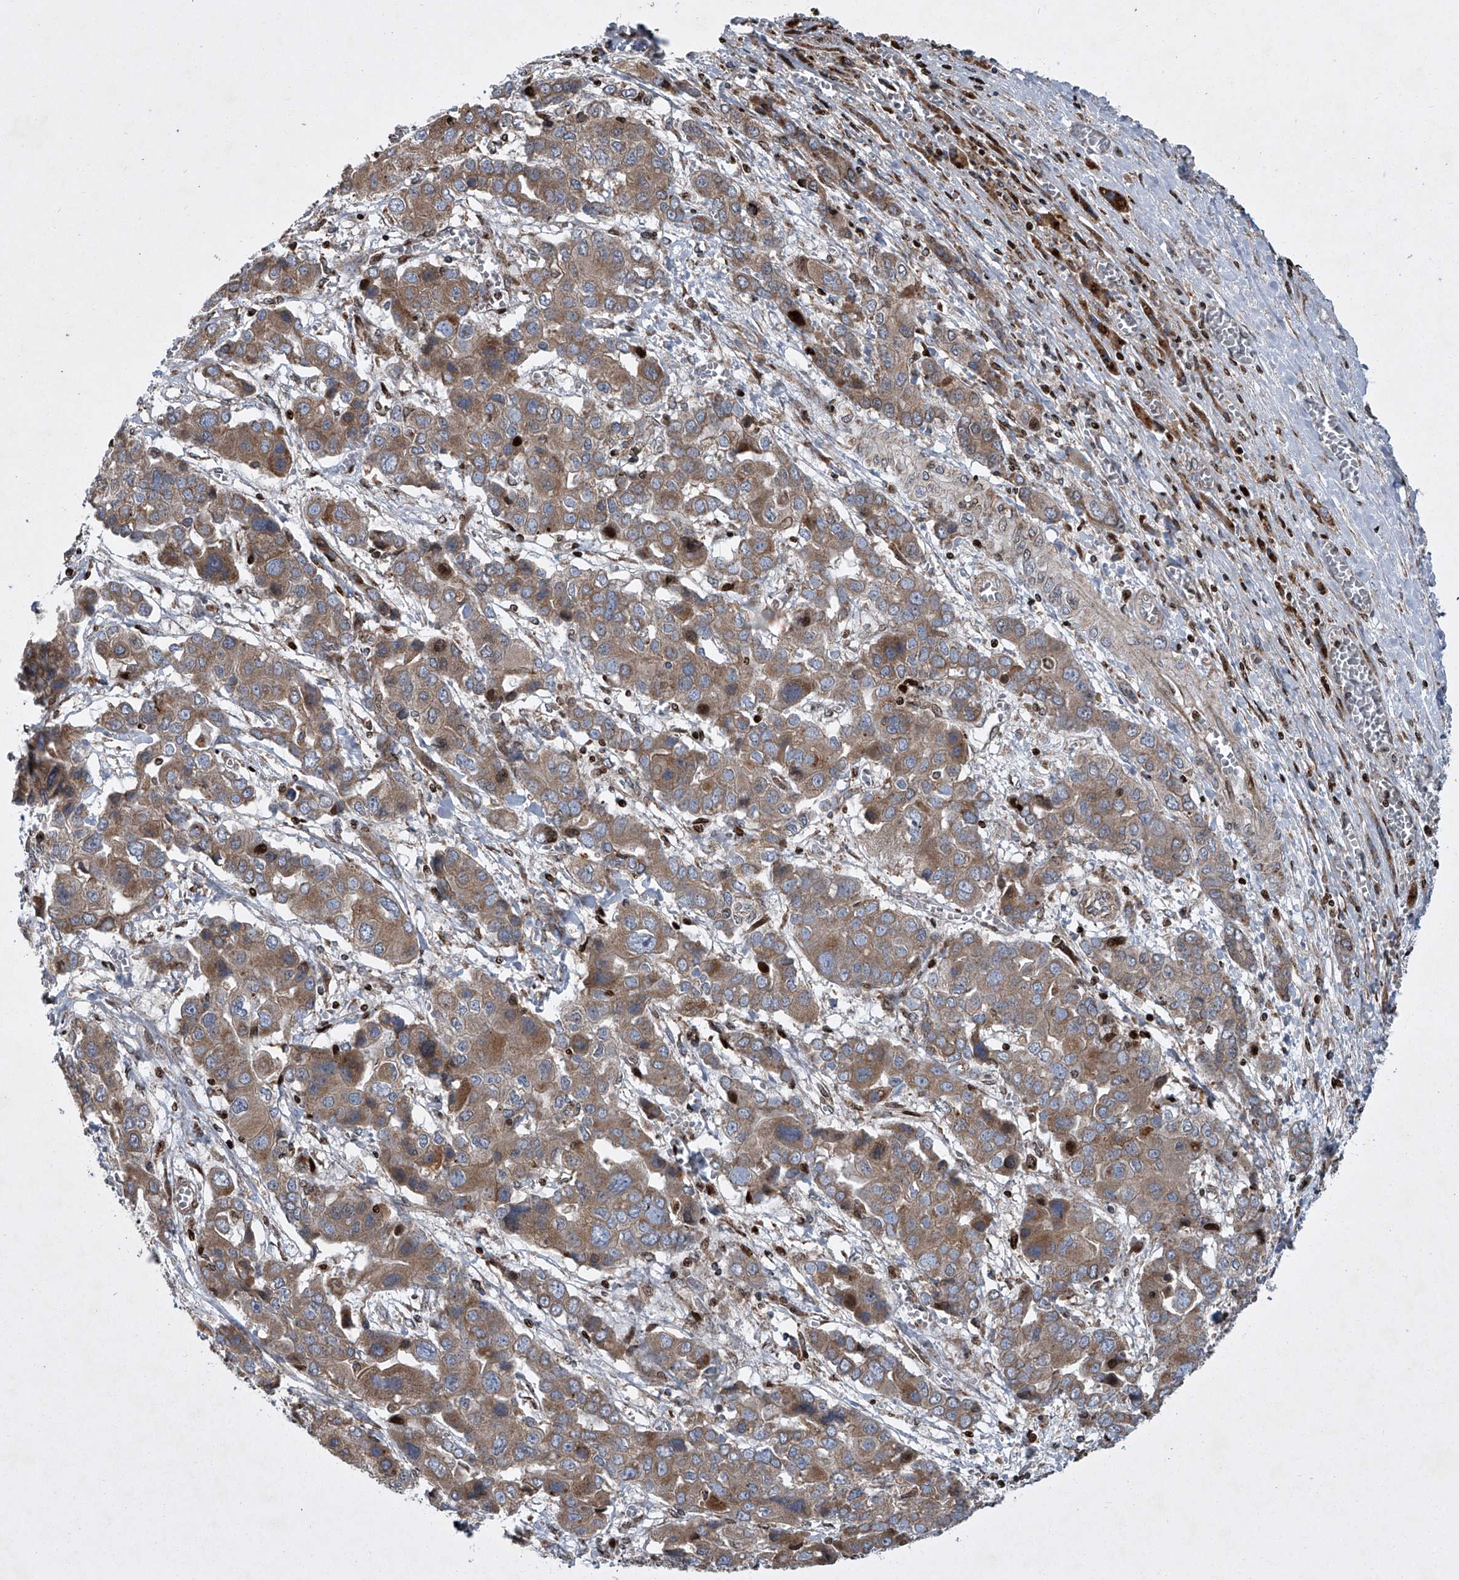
{"staining": {"intensity": "moderate", "quantity": ">75%", "location": "cytoplasmic/membranous"}, "tissue": "liver cancer", "cell_type": "Tumor cells", "image_type": "cancer", "snomed": [{"axis": "morphology", "description": "Cholangiocarcinoma"}, {"axis": "topography", "description": "Liver"}], "caption": "Immunohistochemical staining of cholangiocarcinoma (liver) exhibits moderate cytoplasmic/membranous protein positivity in about >75% of tumor cells.", "gene": "STRADA", "patient": {"sex": "male", "age": 67}}